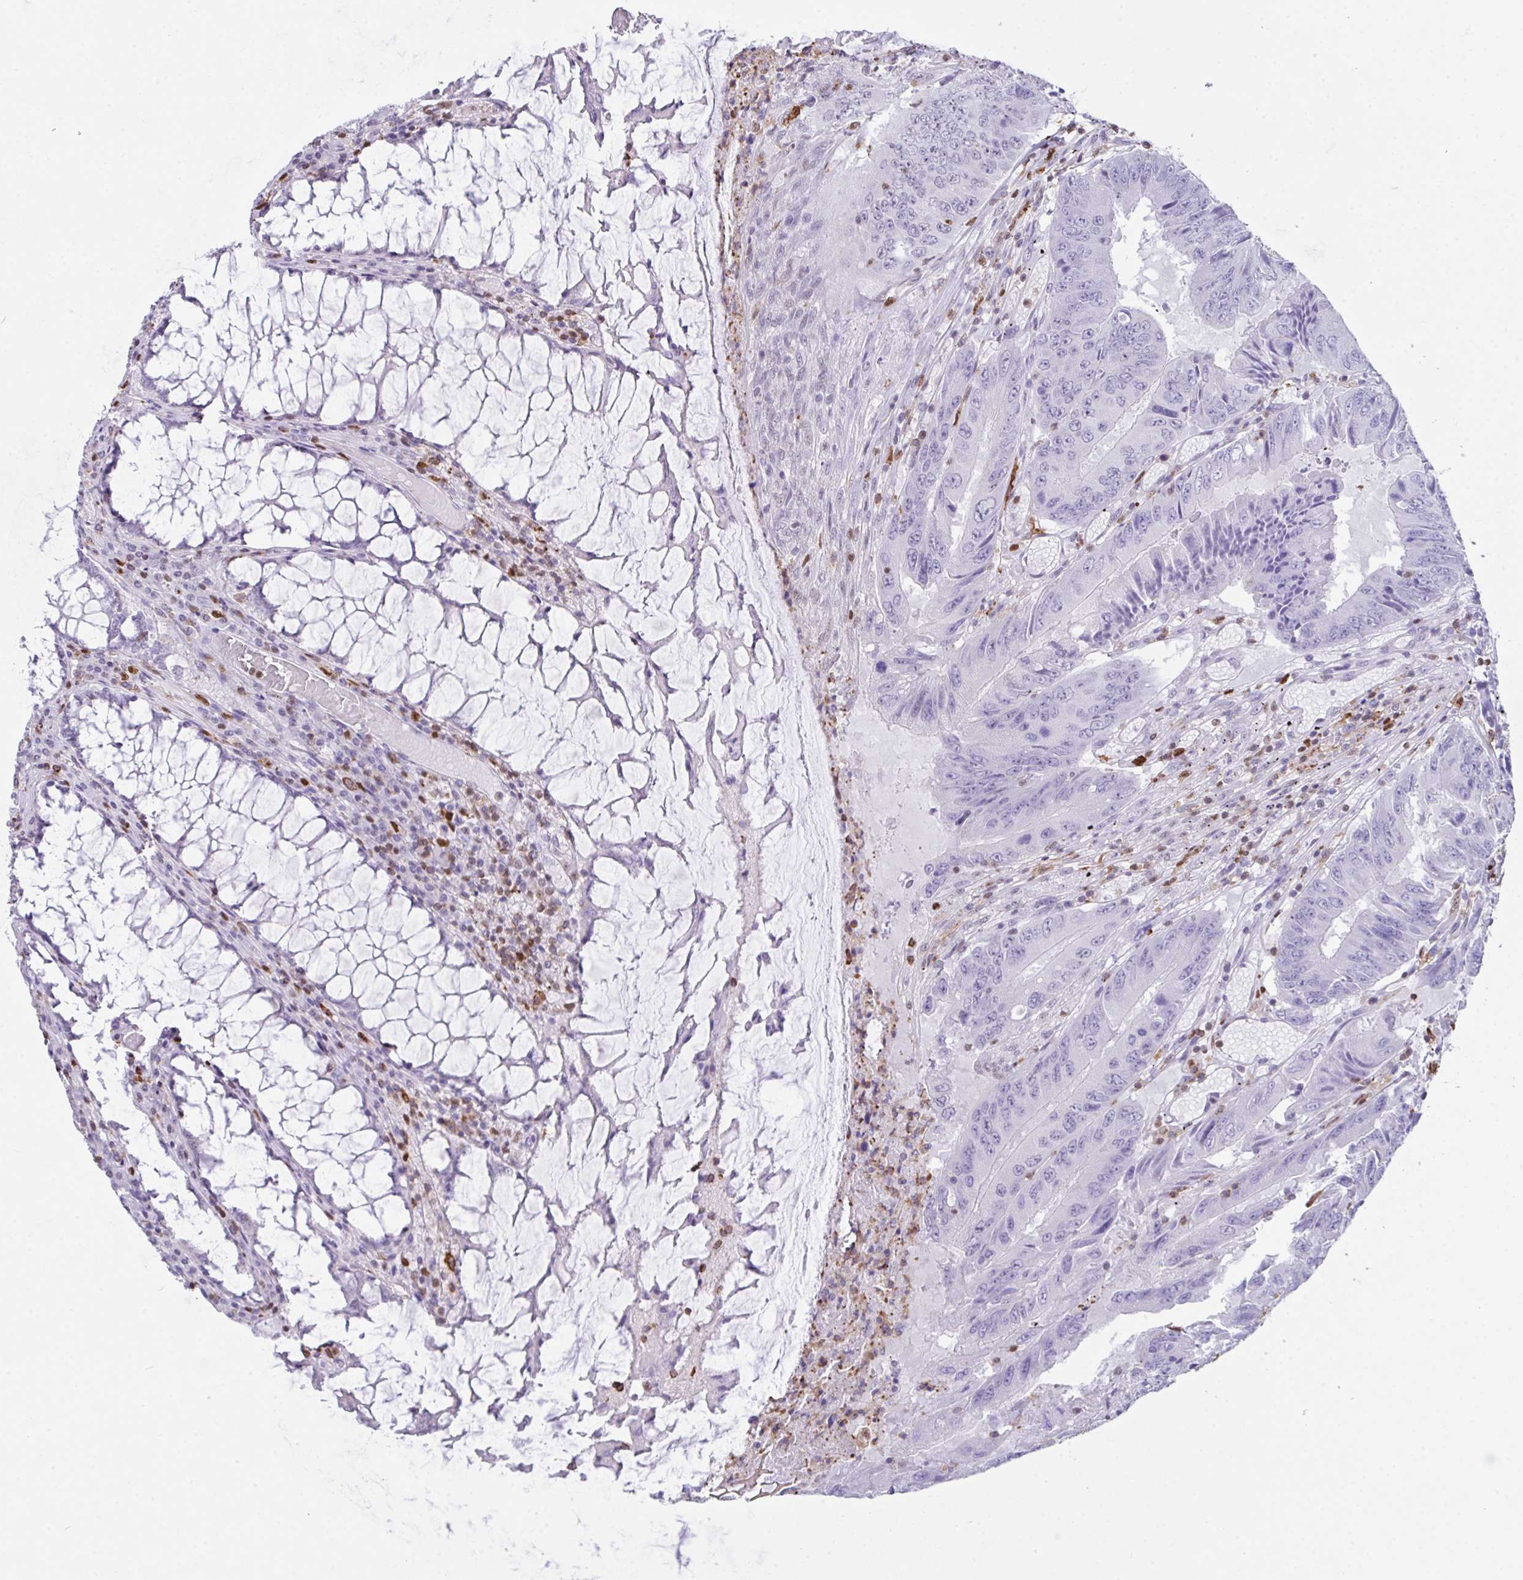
{"staining": {"intensity": "negative", "quantity": "none", "location": "none"}, "tissue": "colorectal cancer", "cell_type": "Tumor cells", "image_type": "cancer", "snomed": [{"axis": "morphology", "description": "Adenocarcinoma, NOS"}, {"axis": "topography", "description": "Colon"}], "caption": "The immunohistochemistry histopathology image has no significant expression in tumor cells of colorectal cancer tissue.", "gene": "BTBD10", "patient": {"sex": "male", "age": 53}}